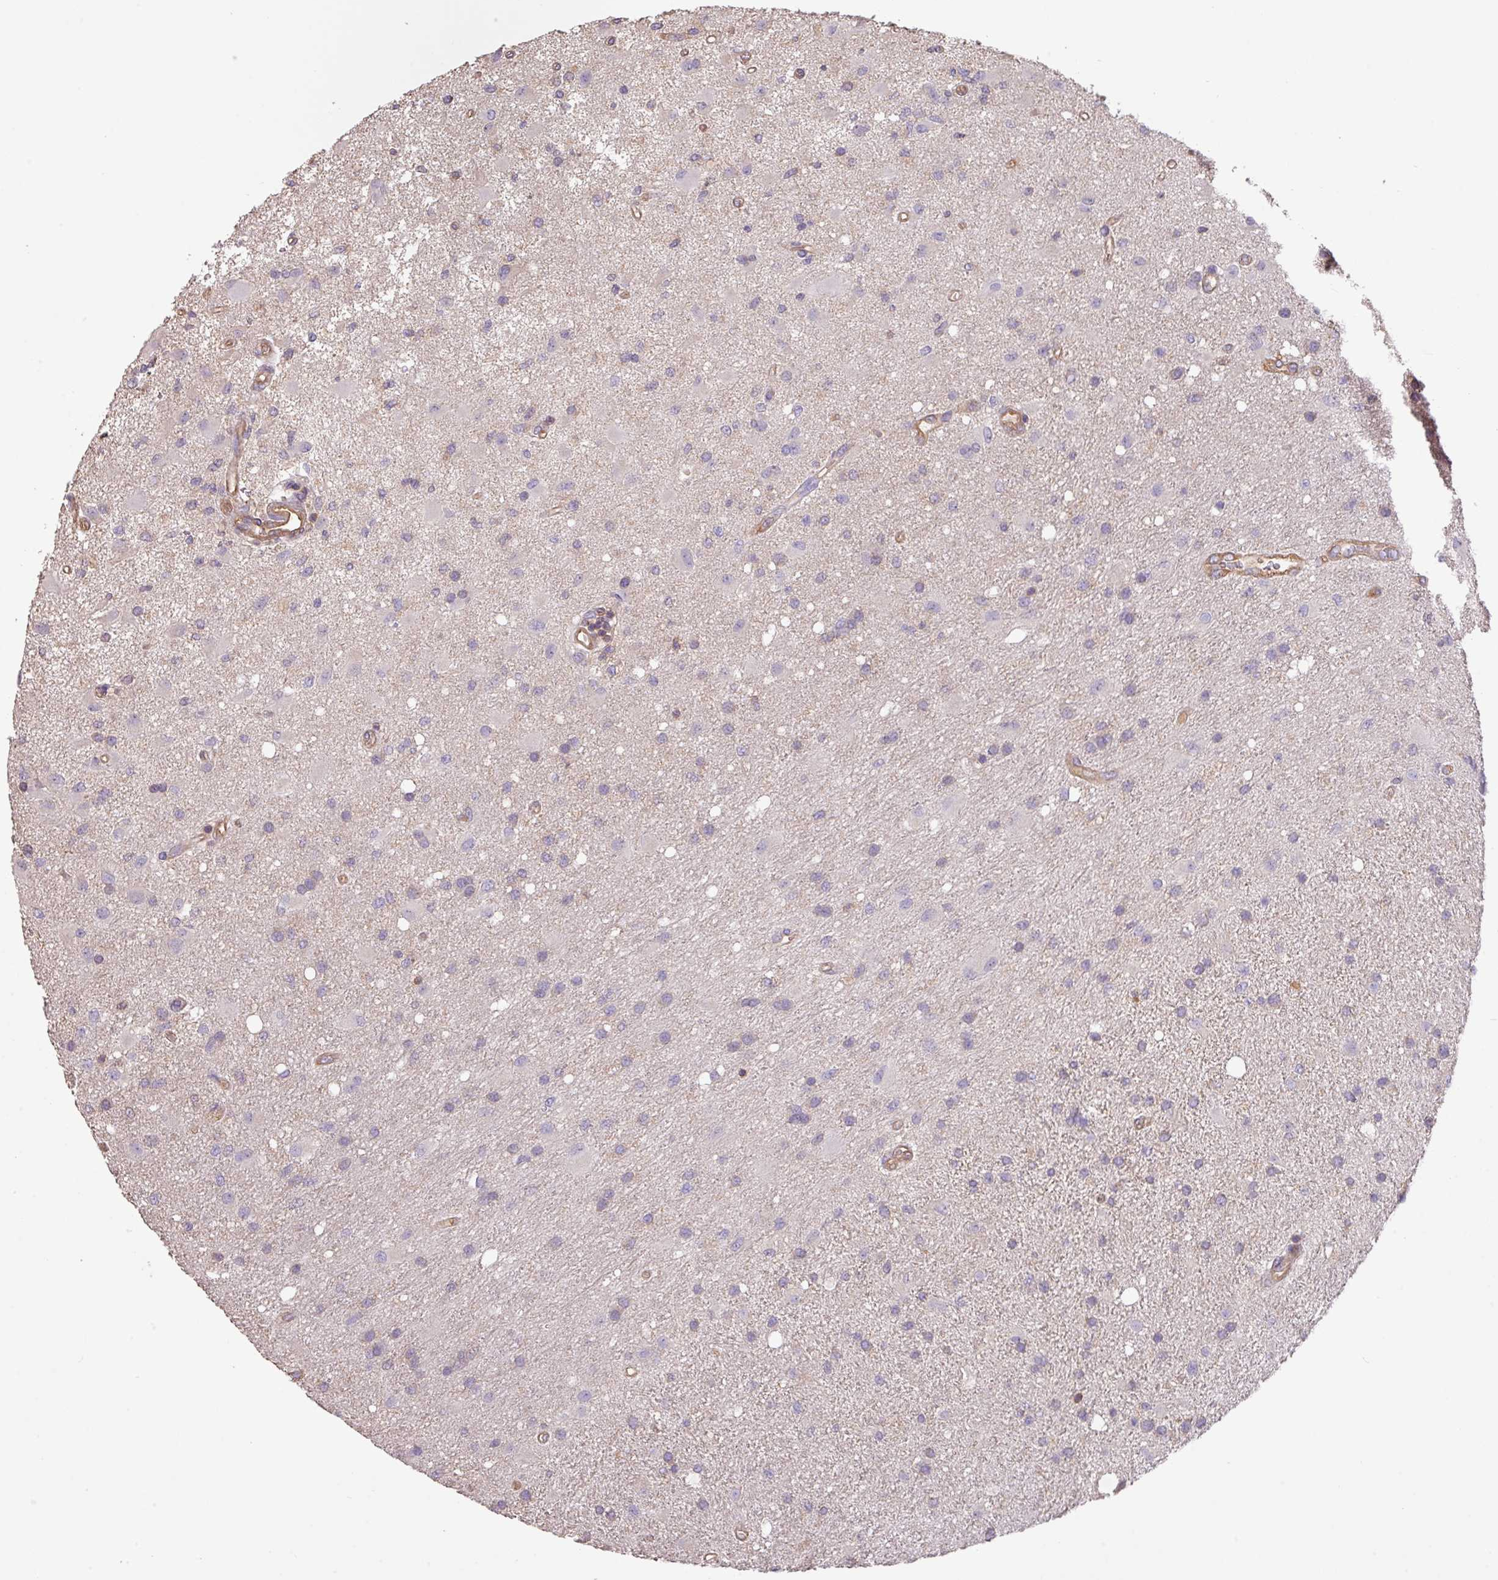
{"staining": {"intensity": "negative", "quantity": "none", "location": "none"}, "tissue": "glioma", "cell_type": "Tumor cells", "image_type": "cancer", "snomed": [{"axis": "morphology", "description": "Glioma, malignant, High grade"}, {"axis": "topography", "description": "Brain"}], "caption": "Glioma stained for a protein using immunohistochemistry (IHC) exhibits no staining tumor cells.", "gene": "CALML4", "patient": {"sex": "male", "age": 67}}